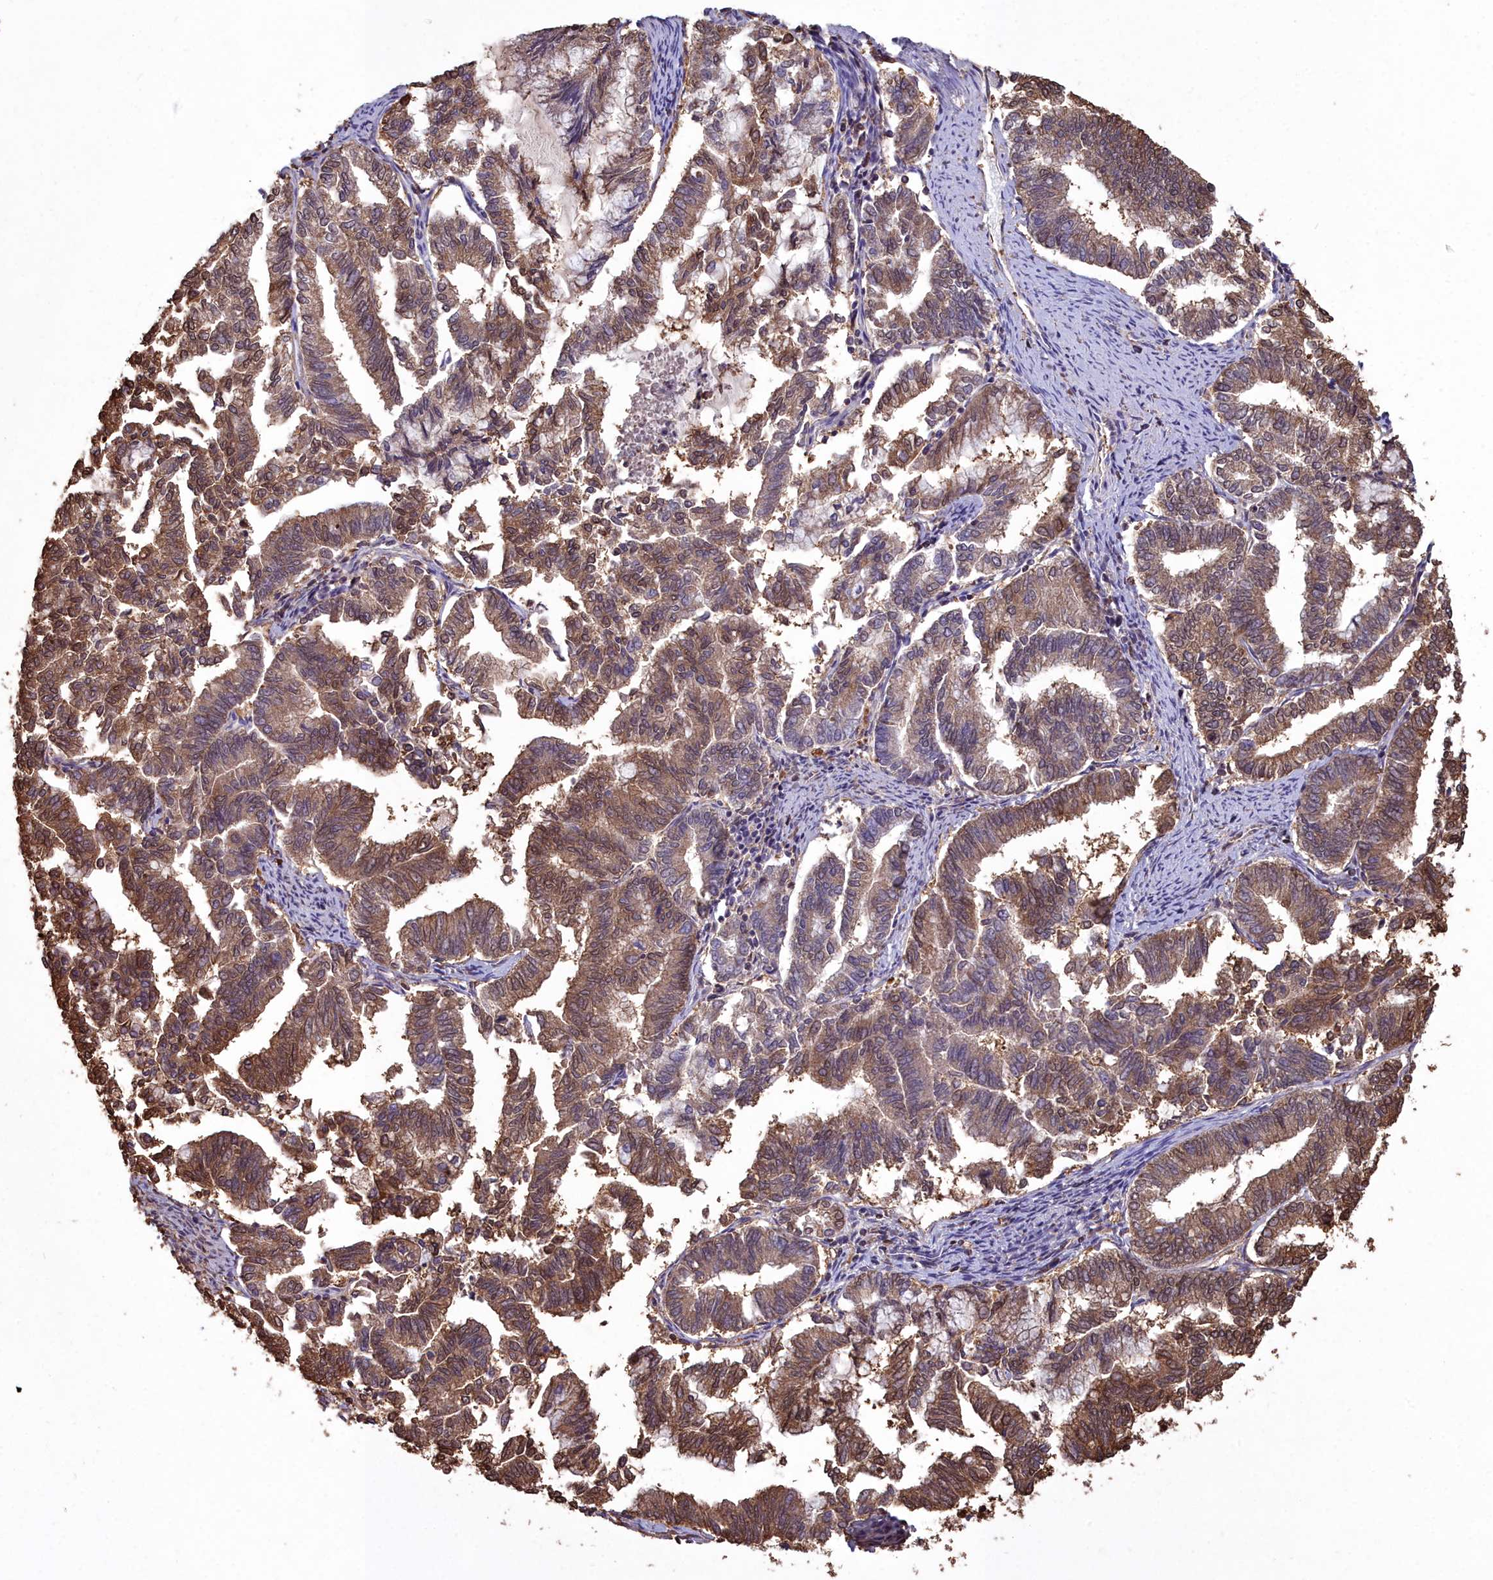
{"staining": {"intensity": "moderate", "quantity": ">75%", "location": "cytoplasmic/membranous,nuclear"}, "tissue": "endometrial cancer", "cell_type": "Tumor cells", "image_type": "cancer", "snomed": [{"axis": "morphology", "description": "Adenocarcinoma, NOS"}, {"axis": "topography", "description": "Endometrium"}], "caption": "Immunohistochemistry (IHC) micrograph of neoplastic tissue: human endometrial cancer (adenocarcinoma) stained using immunohistochemistry exhibits medium levels of moderate protein expression localized specifically in the cytoplasmic/membranous and nuclear of tumor cells, appearing as a cytoplasmic/membranous and nuclear brown color.", "gene": "GAPDH", "patient": {"sex": "female", "age": 79}}